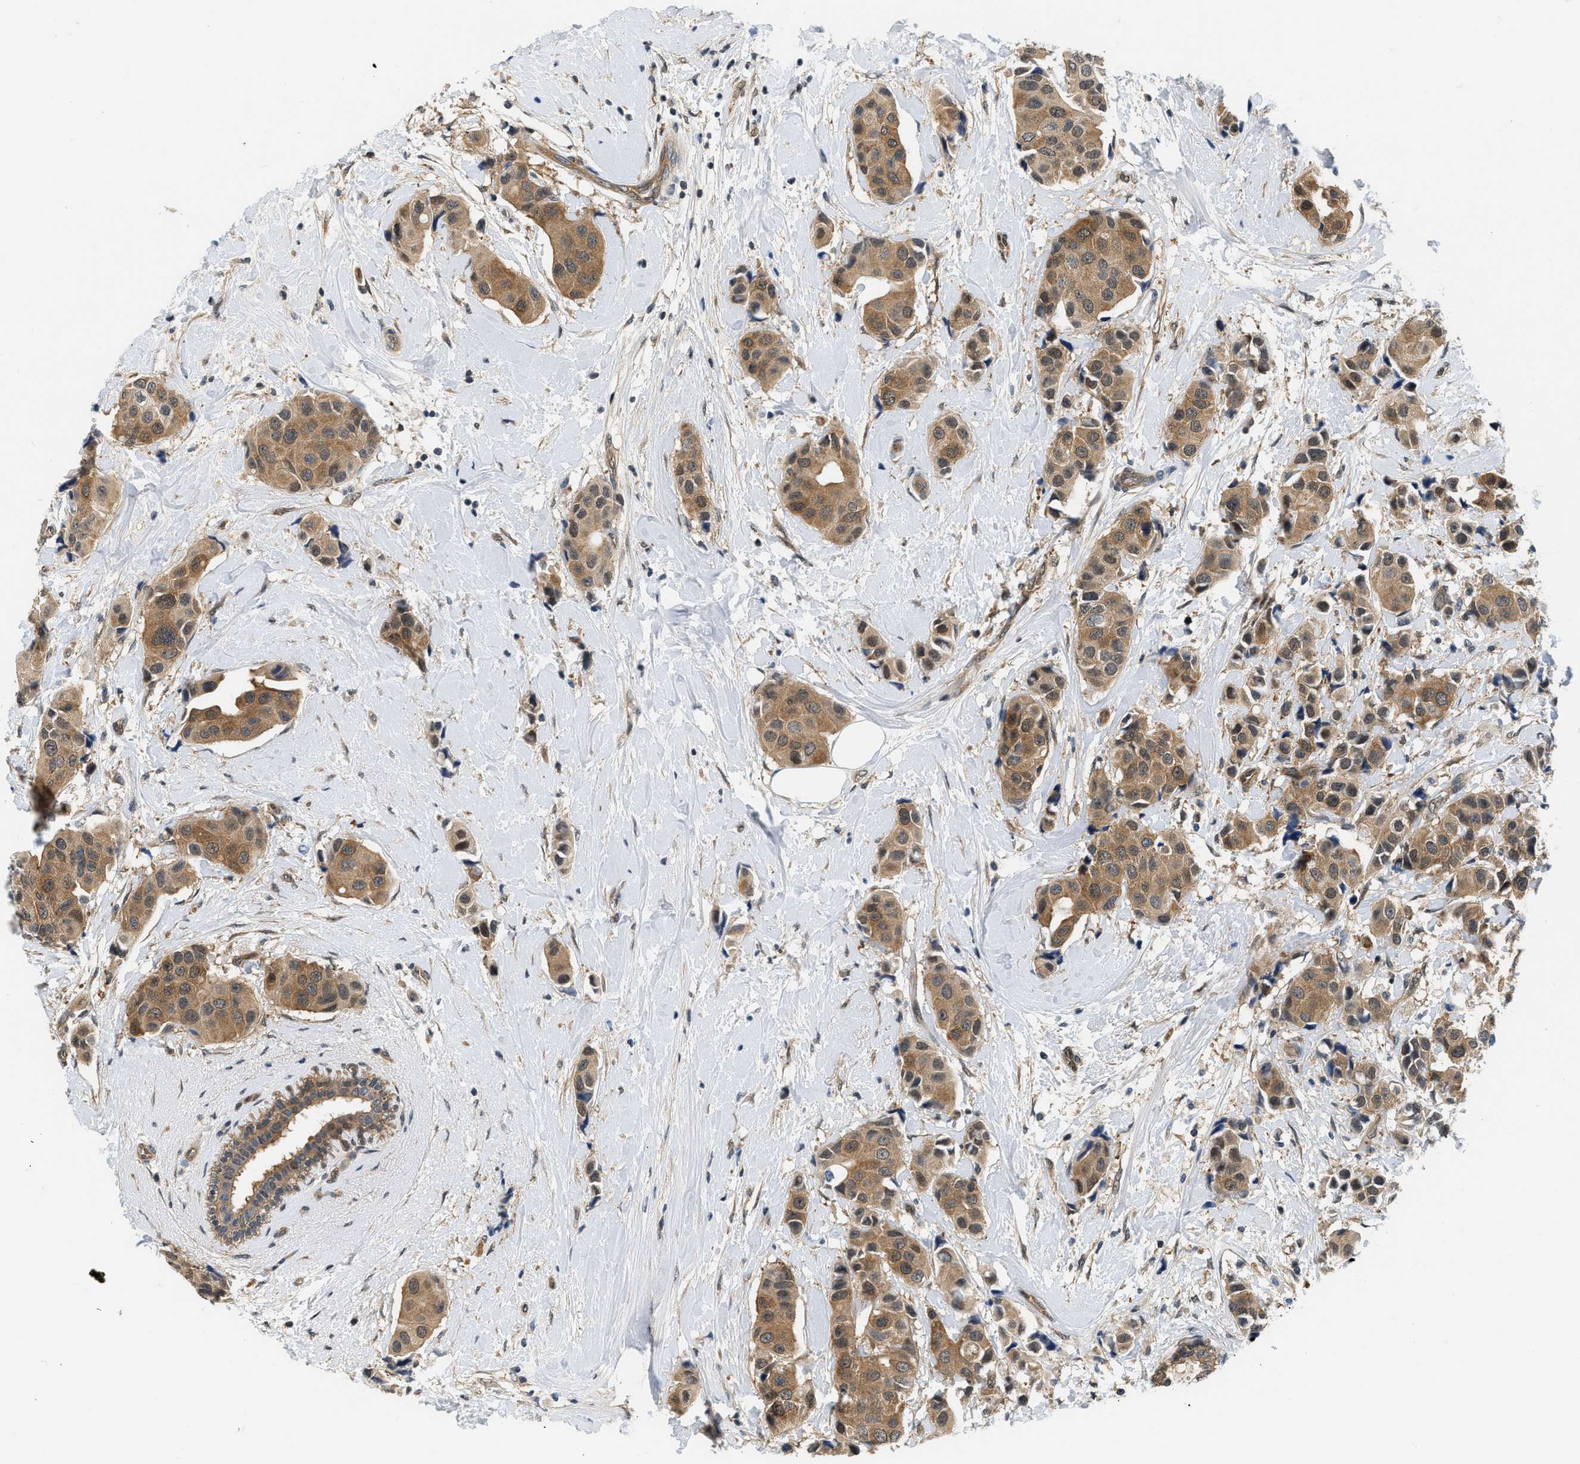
{"staining": {"intensity": "moderate", "quantity": ">75%", "location": "cytoplasmic/membranous,nuclear"}, "tissue": "breast cancer", "cell_type": "Tumor cells", "image_type": "cancer", "snomed": [{"axis": "morphology", "description": "Normal tissue, NOS"}, {"axis": "morphology", "description": "Duct carcinoma"}, {"axis": "topography", "description": "Breast"}], "caption": "Protein analysis of breast cancer tissue shows moderate cytoplasmic/membranous and nuclear expression in about >75% of tumor cells.", "gene": "EIF4EBP2", "patient": {"sex": "female", "age": 39}}